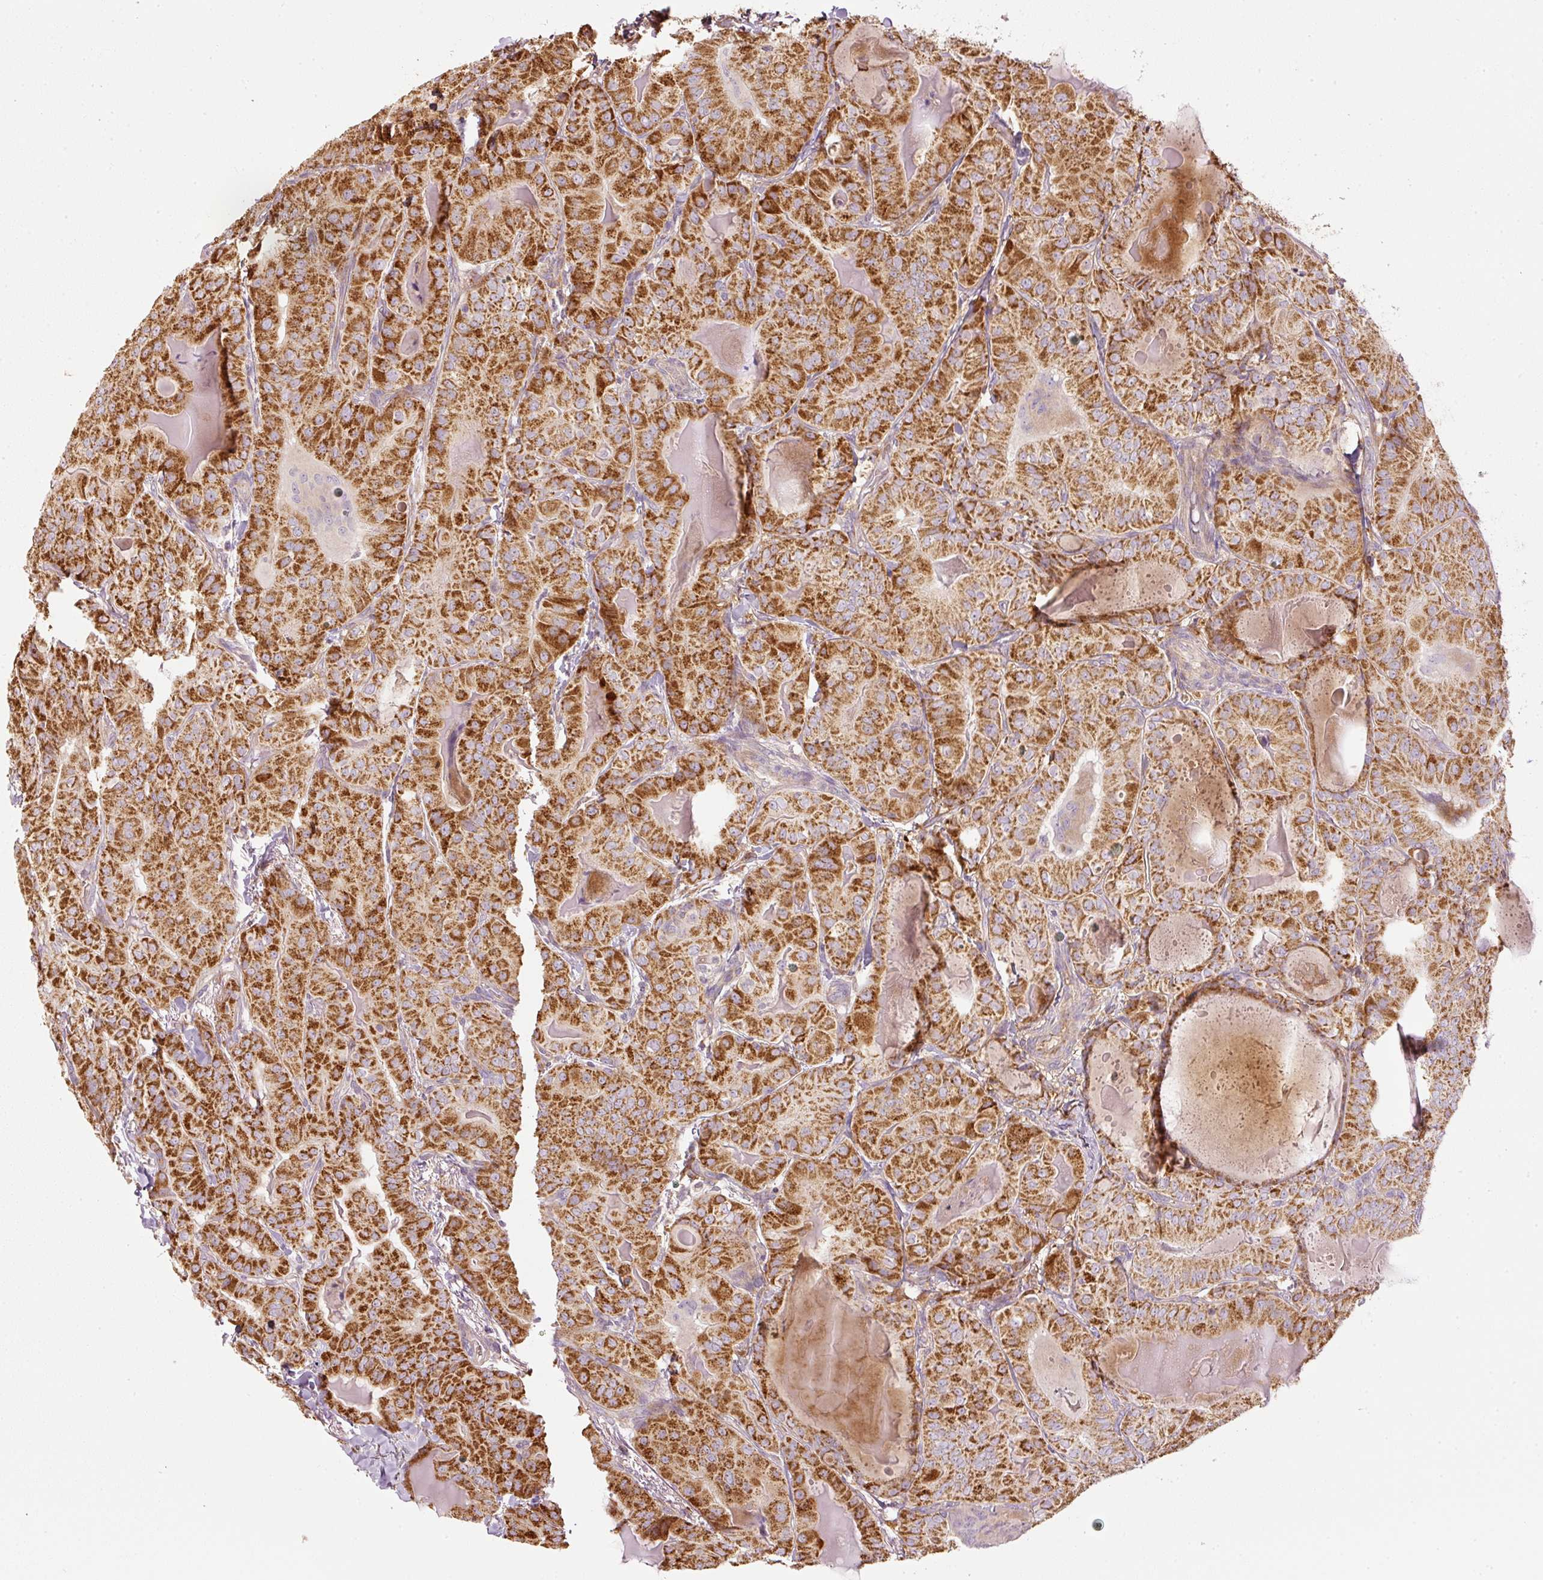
{"staining": {"intensity": "strong", "quantity": ">75%", "location": "cytoplasmic/membranous"}, "tissue": "thyroid cancer", "cell_type": "Tumor cells", "image_type": "cancer", "snomed": [{"axis": "morphology", "description": "Papillary adenocarcinoma, NOS"}, {"axis": "topography", "description": "Thyroid gland"}], "caption": "Brown immunohistochemical staining in human thyroid papillary adenocarcinoma demonstrates strong cytoplasmic/membranous expression in about >75% of tumor cells. Nuclei are stained in blue.", "gene": "SERPING1", "patient": {"sex": "female", "age": 68}}